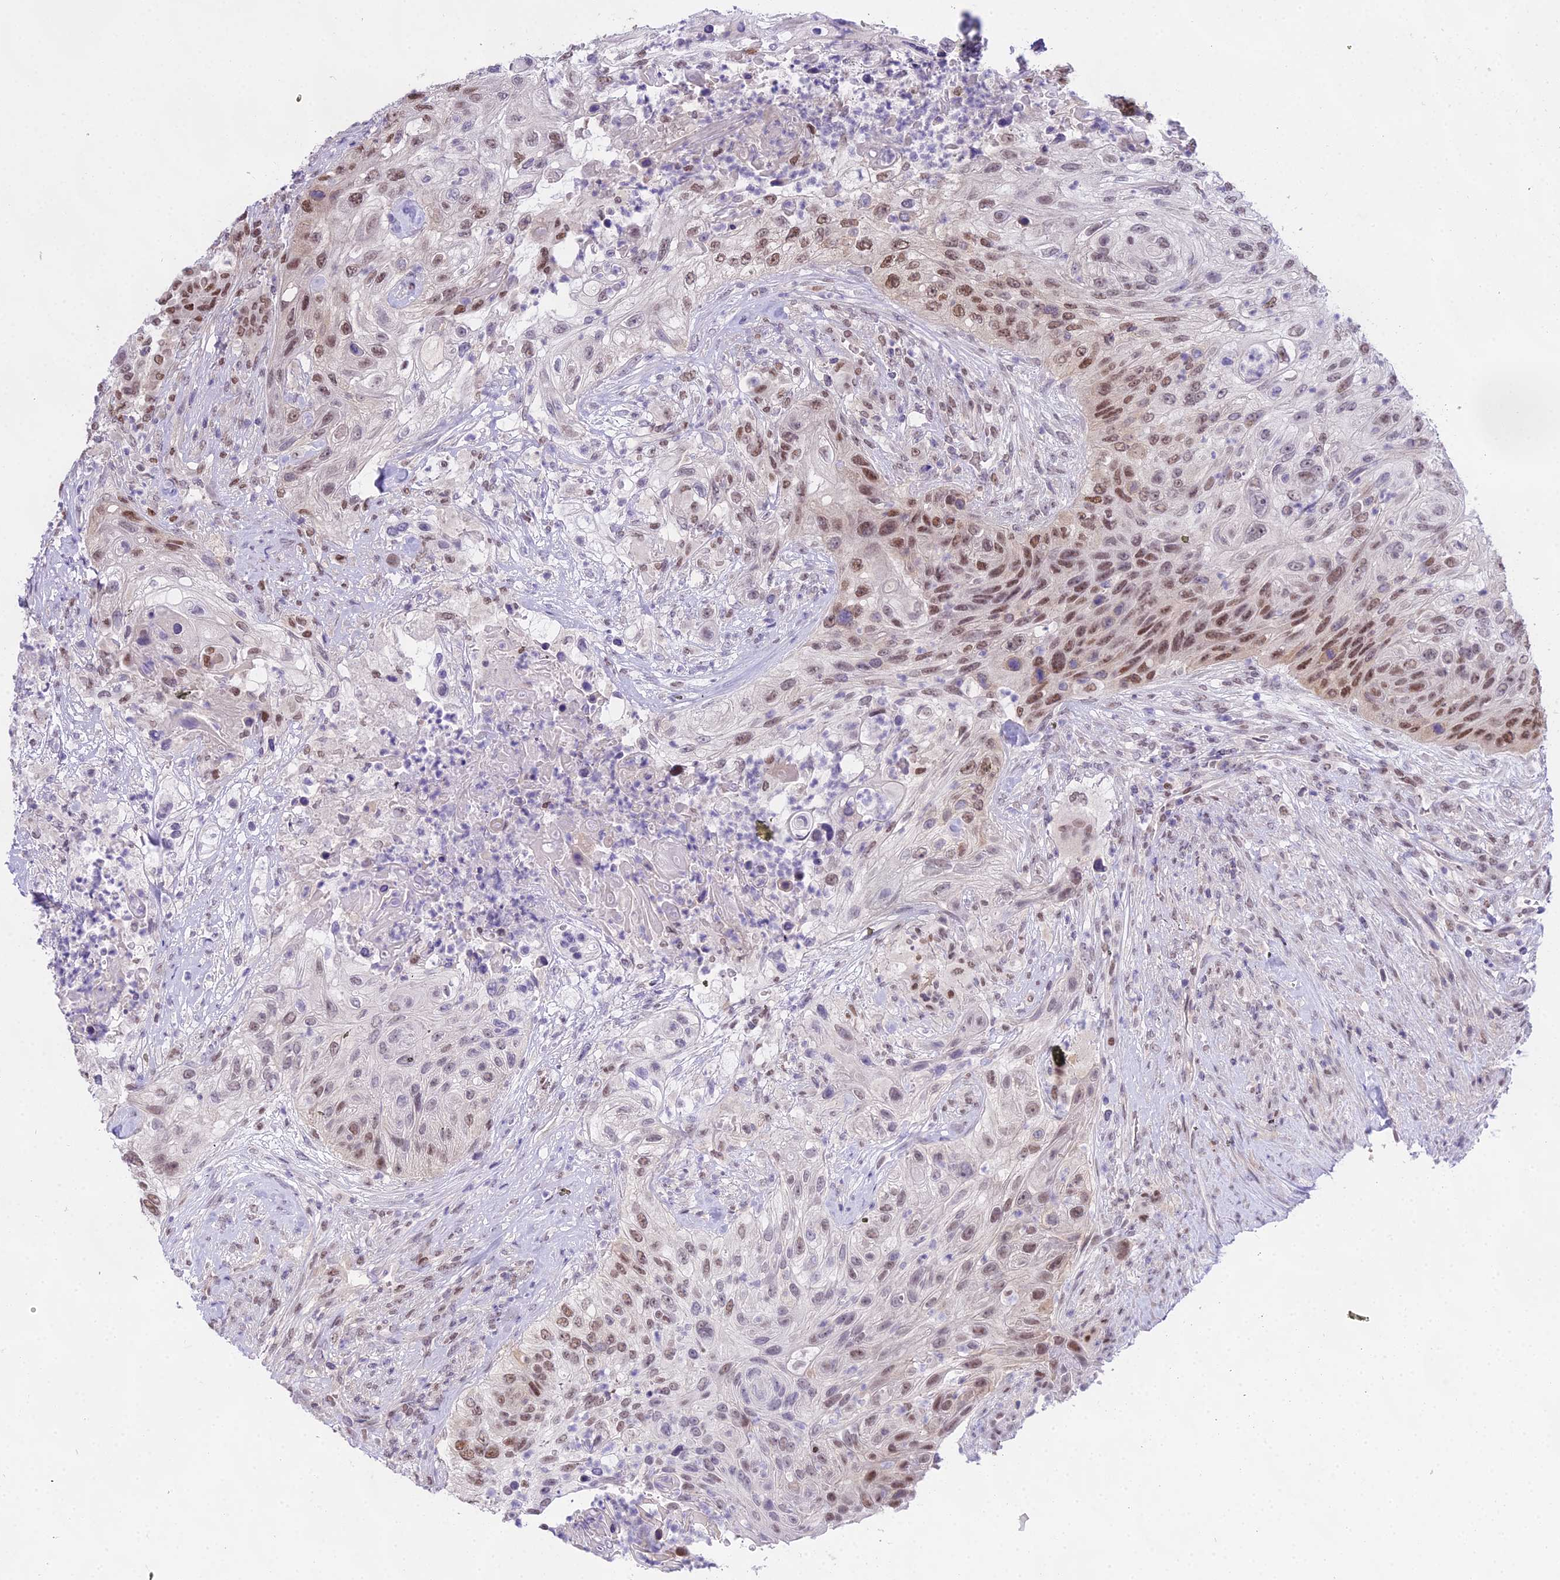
{"staining": {"intensity": "moderate", "quantity": ">75%", "location": "nuclear"}, "tissue": "urothelial cancer", "cell_type": "Tumor cells", "image_type": "cancer", "snomed": [{"axis": "morphology", "description": "Urothelial carcinoma, High grade"}, {"axis": "topography", "description": "Urinary bladder"}], "caption": "IHC photomicrograph of urothelial cancer stained for a protein (brown), which reveals medium levels of moderate nuclear expression in approximately >75% of tumor cells.", "gene": "MAT2A", "patient": {"sex": "female", "age": 60}}